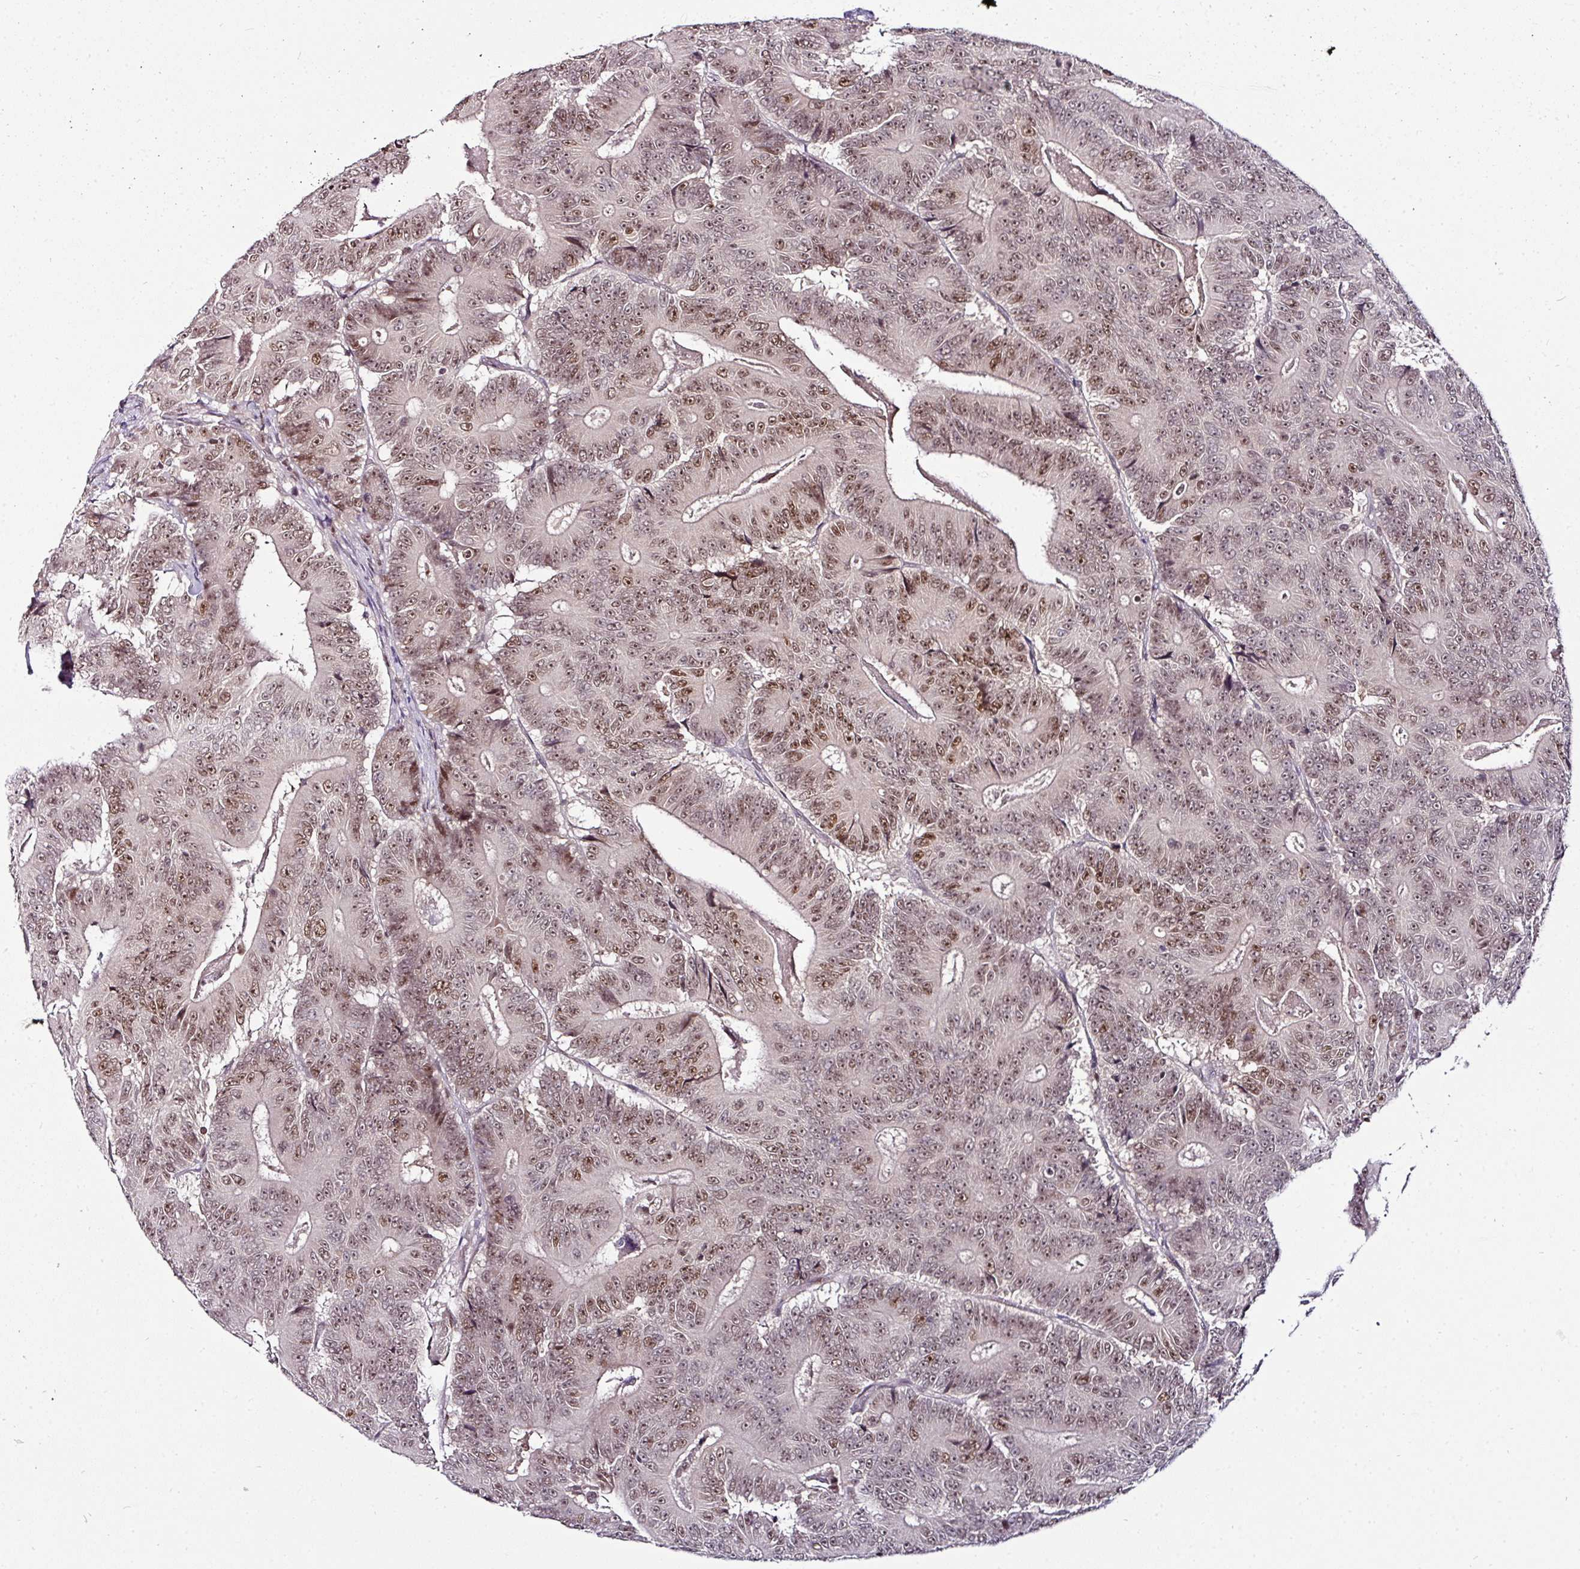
{"staining": {"intensity": "moderate", "quantity": "25%-75%", "location": "nuclear"}, "tissue": "colorectal cancer", "cell_type": "Tumor cells", "image_type": "cancer", "snomed": [{"axis": "morphology", "description": "Adenocarcinoma, NOS"}, {"axis": "topography", "description": "Colon"}], "caption": "Colorectal cancer (adenocarcinoma) stained with a brown dye displays moderate nuclear positive staining in about 25%-75% of tumor cells.", "gene": "KLF16", "patient": {"sex": "male", "age": 83}}